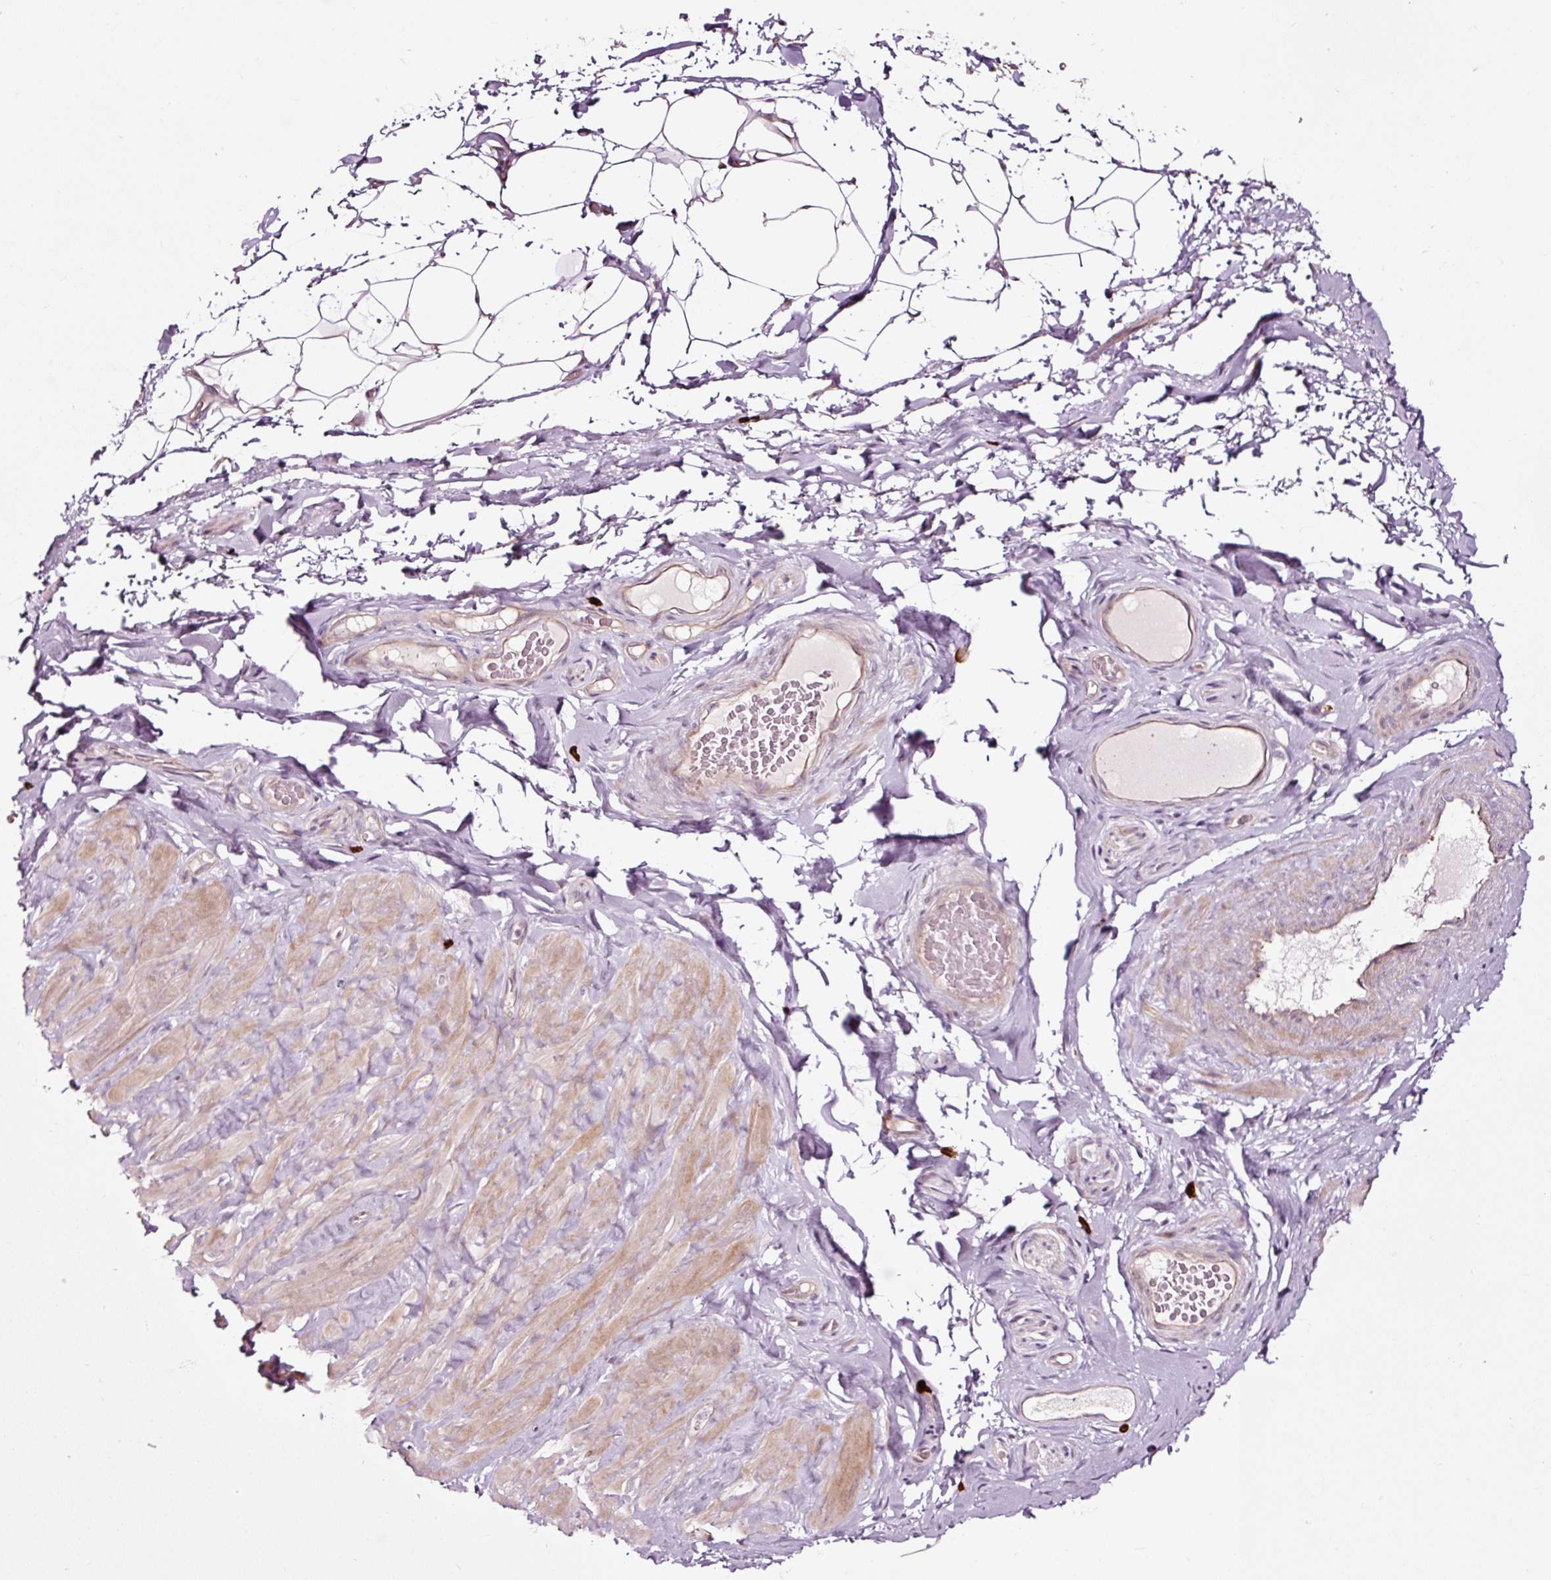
{"staining": {"intensity": "negative", "quantity": "none", "location": "none"}, "tissue": "adipose tissue", "cell_type": "Adipocytes", "image_type": "normal", "snomed": [{"axis": "morphology", "description": "Normal tissue, NOS"}, {"axis": "topography", "description": "Vascular tissue"}, {"axis": "topography", "description": "Peripheral nerve tissue"}], "caption": "This histopathology image is of unremarkable adipose tissue stained with immunohistochemistry to label a protein in brown with the nuclei are counter-stained blue. There is no expression in adipocytes.", "gene": "UTP14A", "patient": {"sex": "male", "age": 41}}